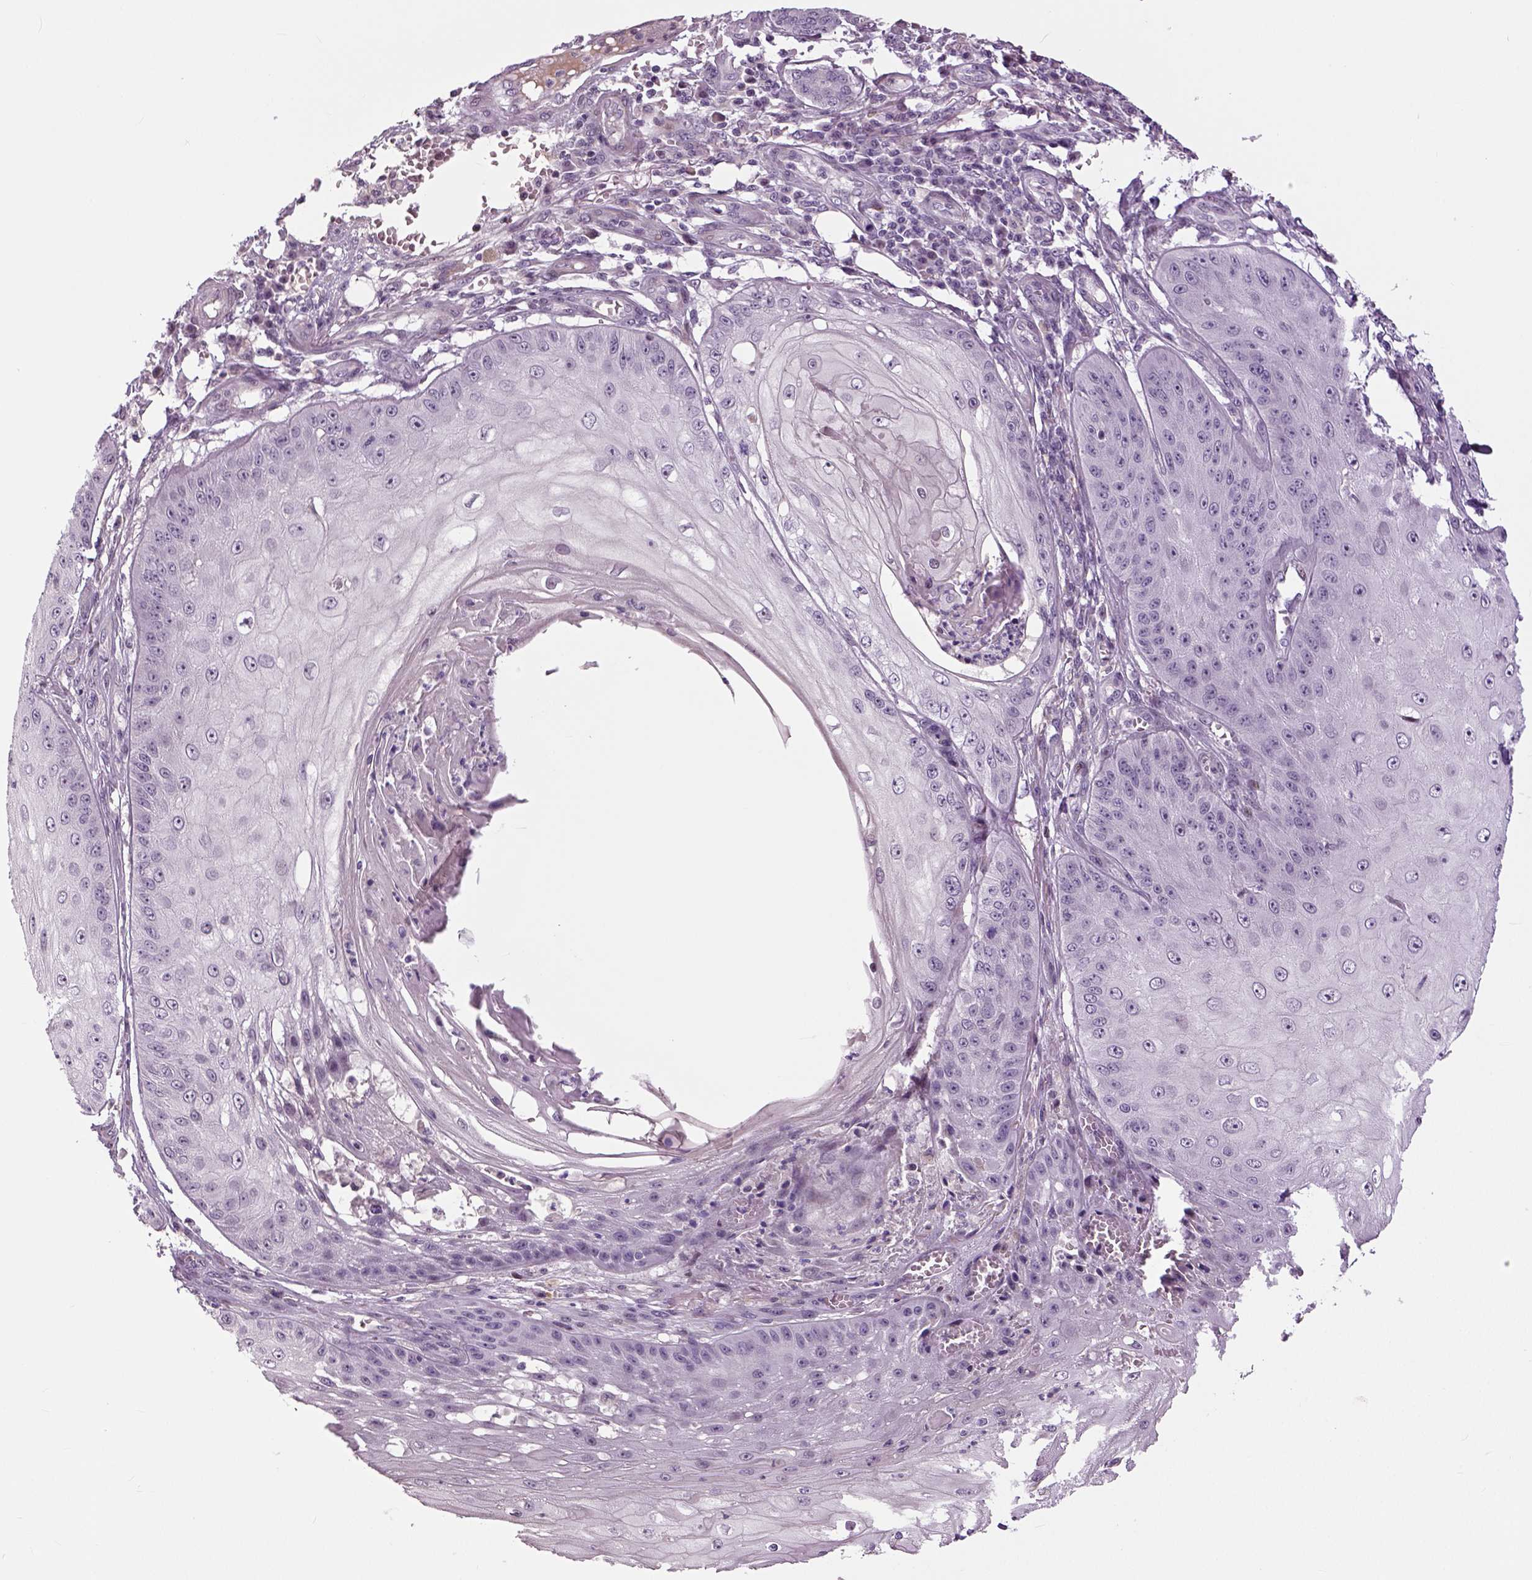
{"staining": {"intensity": "negative", "quantity": "none", "location": "none"}, "tissue": "skin cancer", "cell_type": "Tumor cells", "image_type": "cancer", "snomed": [{"axis": "morphology", "description": "Squamous cell carcinoma, NOS"}, {"axis": "topography", "description": "Skin"}], "caption": "A high-resolution histopathology image shows IHC staining of skin squamous cell carcinoma, which shows no significant positivity in tumor cells.", "gene": "NECAB1", "patient": {"sex": "male", "age": 70}}